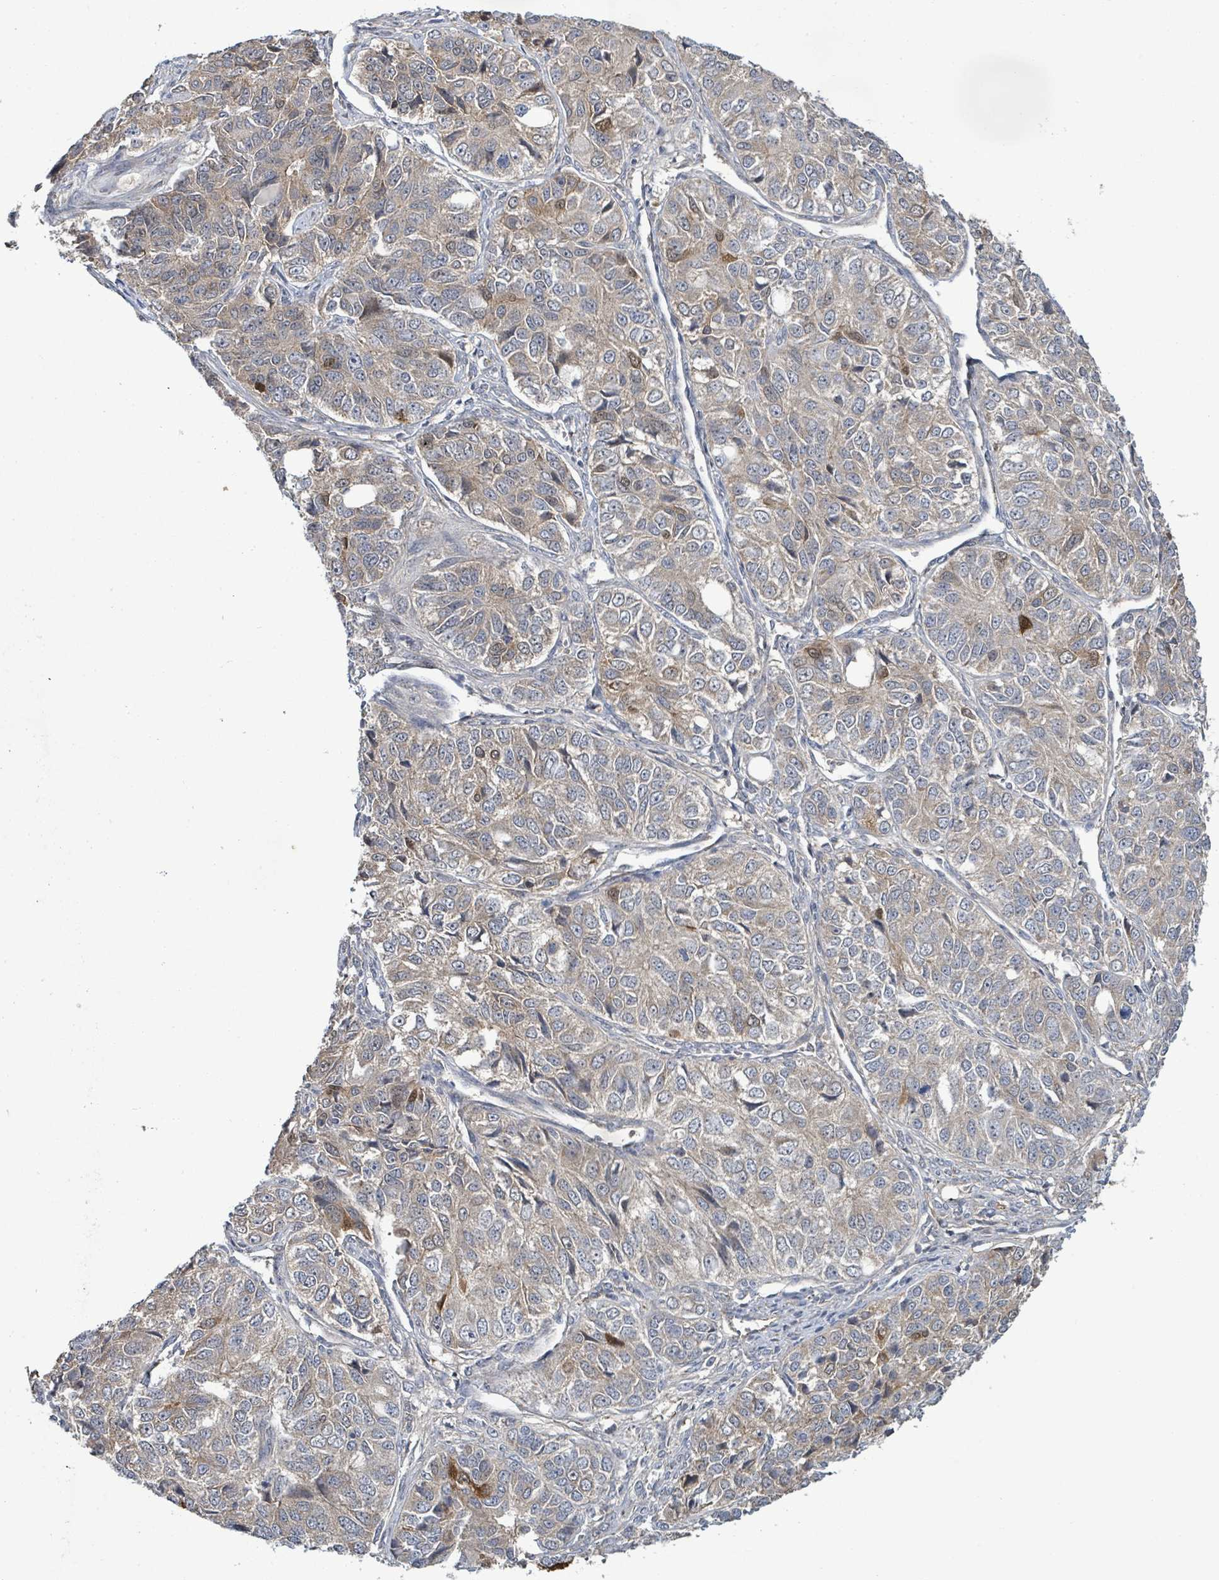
{"staining": {"intensity": "weak", "quantity": "25%-75%", "location": "cytoplasmic/membranous"}, "tissue": "ovarian cancer", "cell_type": "Tumor cells", "image_type": "cancer", "snomed": [{"axis": "morphology", "description": "Carcinoma, endometroid"}, {"axis": "topography", "description": "Ovary"}], "caption": "Weak cytoplasmic/membranous expression for a protein is identified in approximately 25%-75% of tumor cells of endometroid carcinoma (ovarian) using immunohistochemistry (IHC).", "gene": "KBTBD11", "patient": {"sex": "female", "age": 51}}